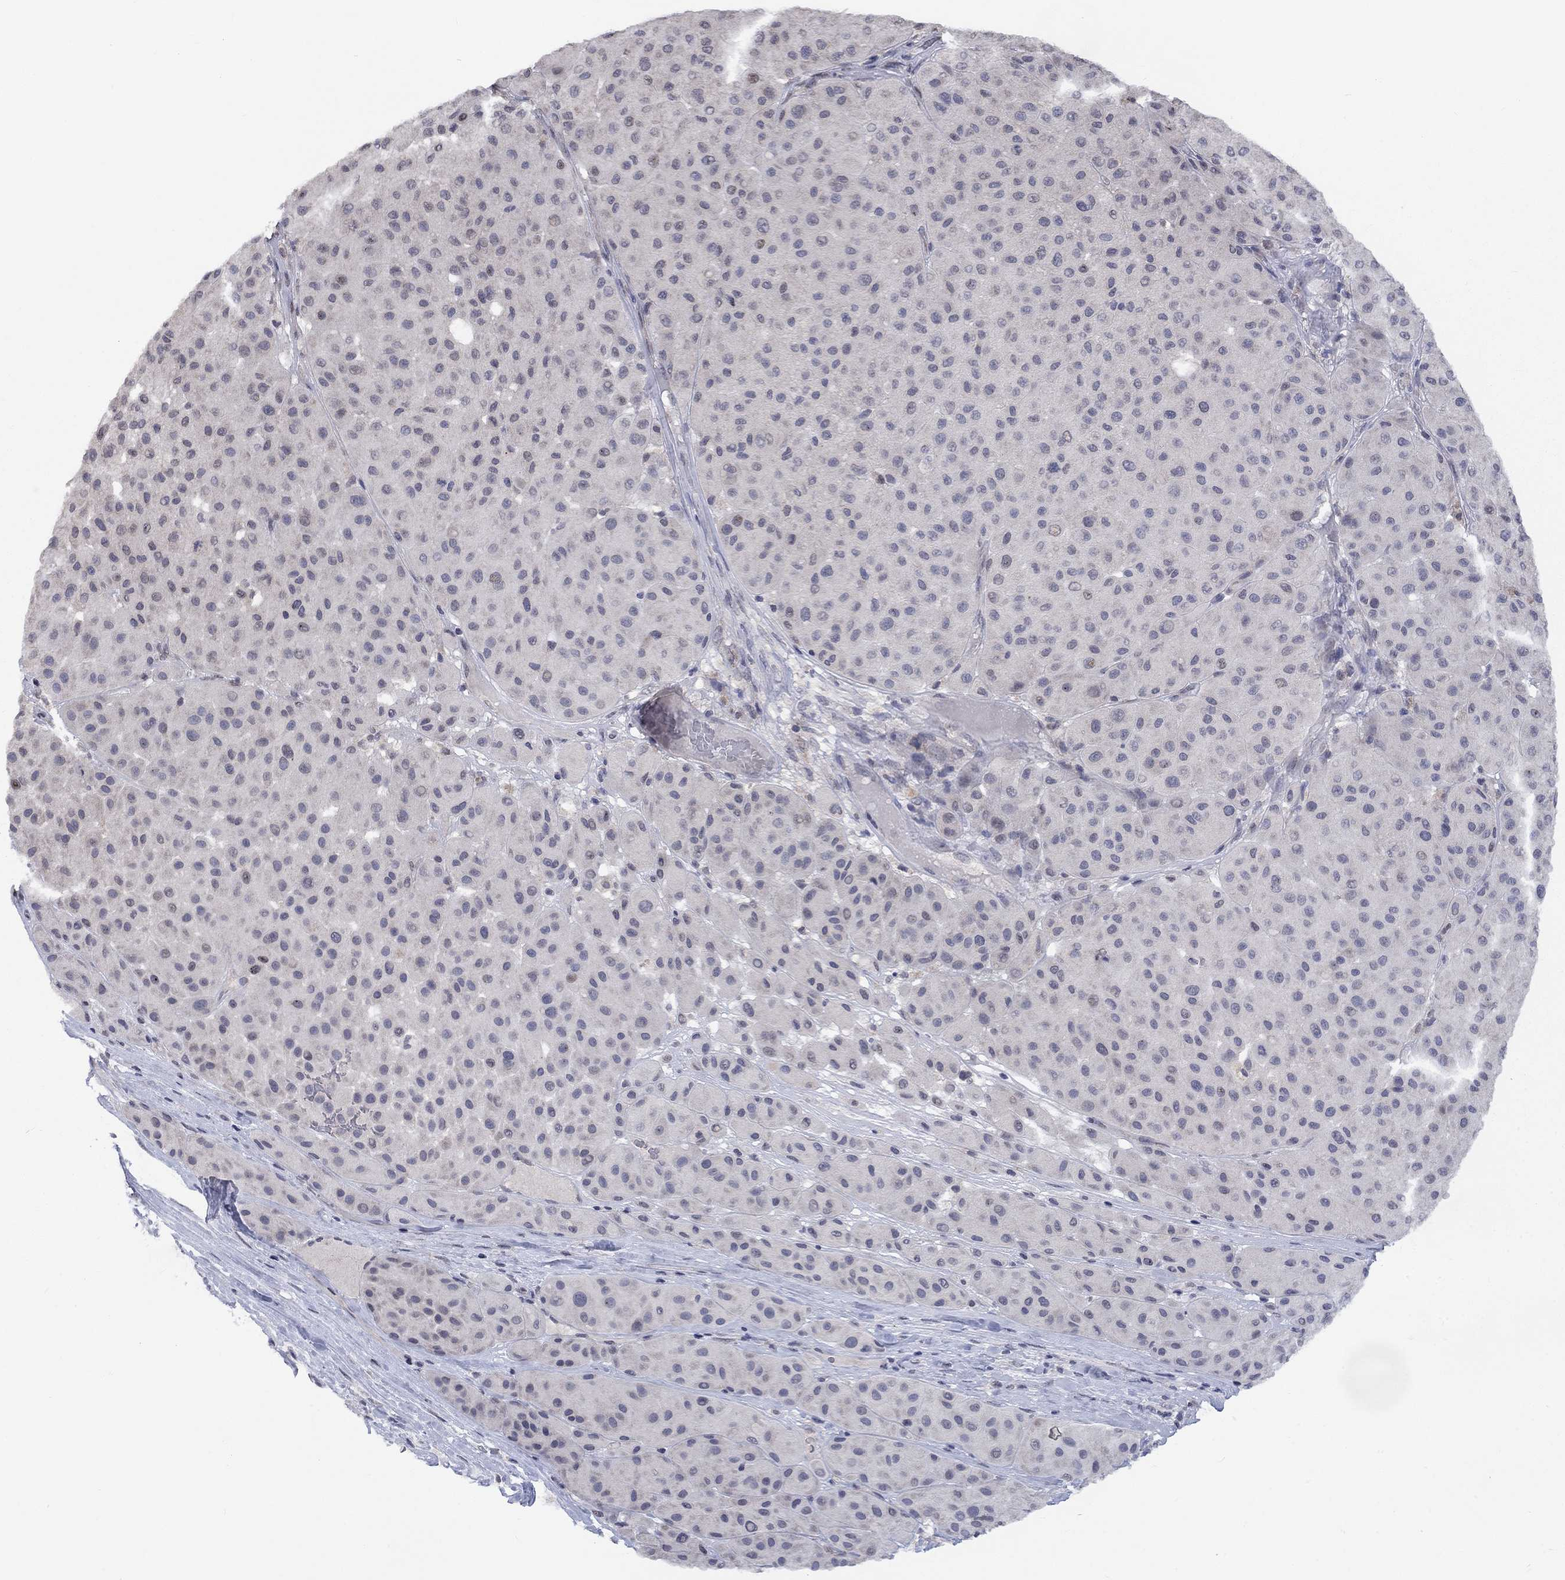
{"staining": {"intensity": "negative", "quantity": "none", "location": "none"}, "tissue": "melanoma", "cell_type": "Tumor cells", "image_type": "cancer", "snomed": [{"axis": "morphology", "description": "Malignant melanoma, Metastatic site"}, {"axis": "topography", "description": "Smooth muscle"}], "caption": "Micrograph shows no protein staining in tumor cells of melanoma tissue. (DAB (3,3'-diaminobenzidine) IHC, high magnification).", "gene": "SPATA33", "patient": {"sex": "male", "age": 41}}